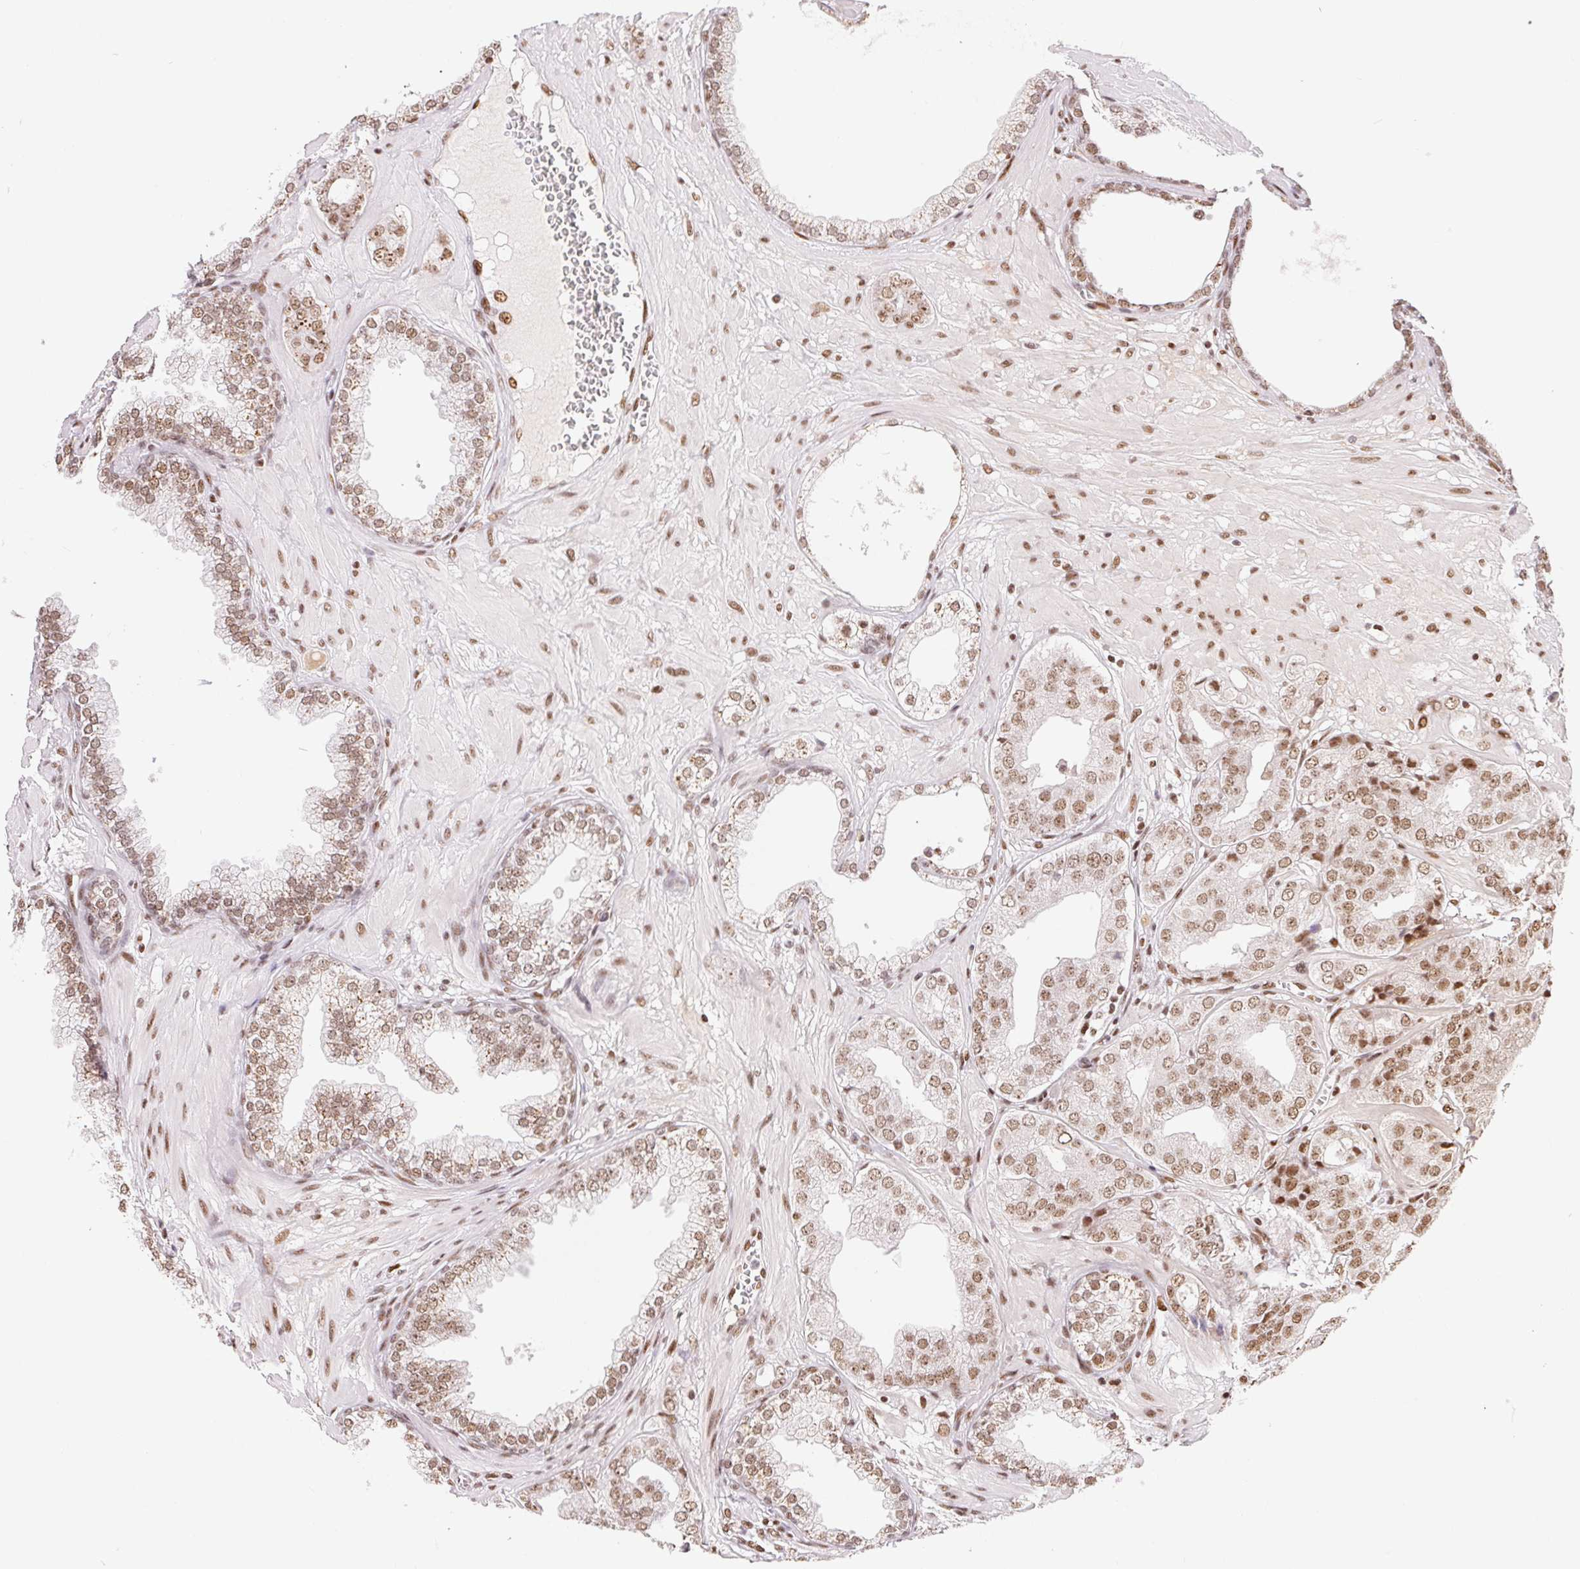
{"staining": {"intensity": "moderate", "quantity": ">75%", "location": "nuclear"}, "tissue": "prostate cancer", "cell_type": "Tumor cells", "image_type": "cancer", "snomed": [{"axis": "morphology", "description": "Adenocarcinoma, Low grade"}, {"axis": "topography", "description": "Prostate"}], "caption": "Moderate nuclear expression for a protein is present in approximately >75% of tumor cells of low-grade adenocarcinoma (prostate) using immunohistochemistry (IHC).", "gene": "ZNF80", "patient": {"sex": "male", "age": 60}}